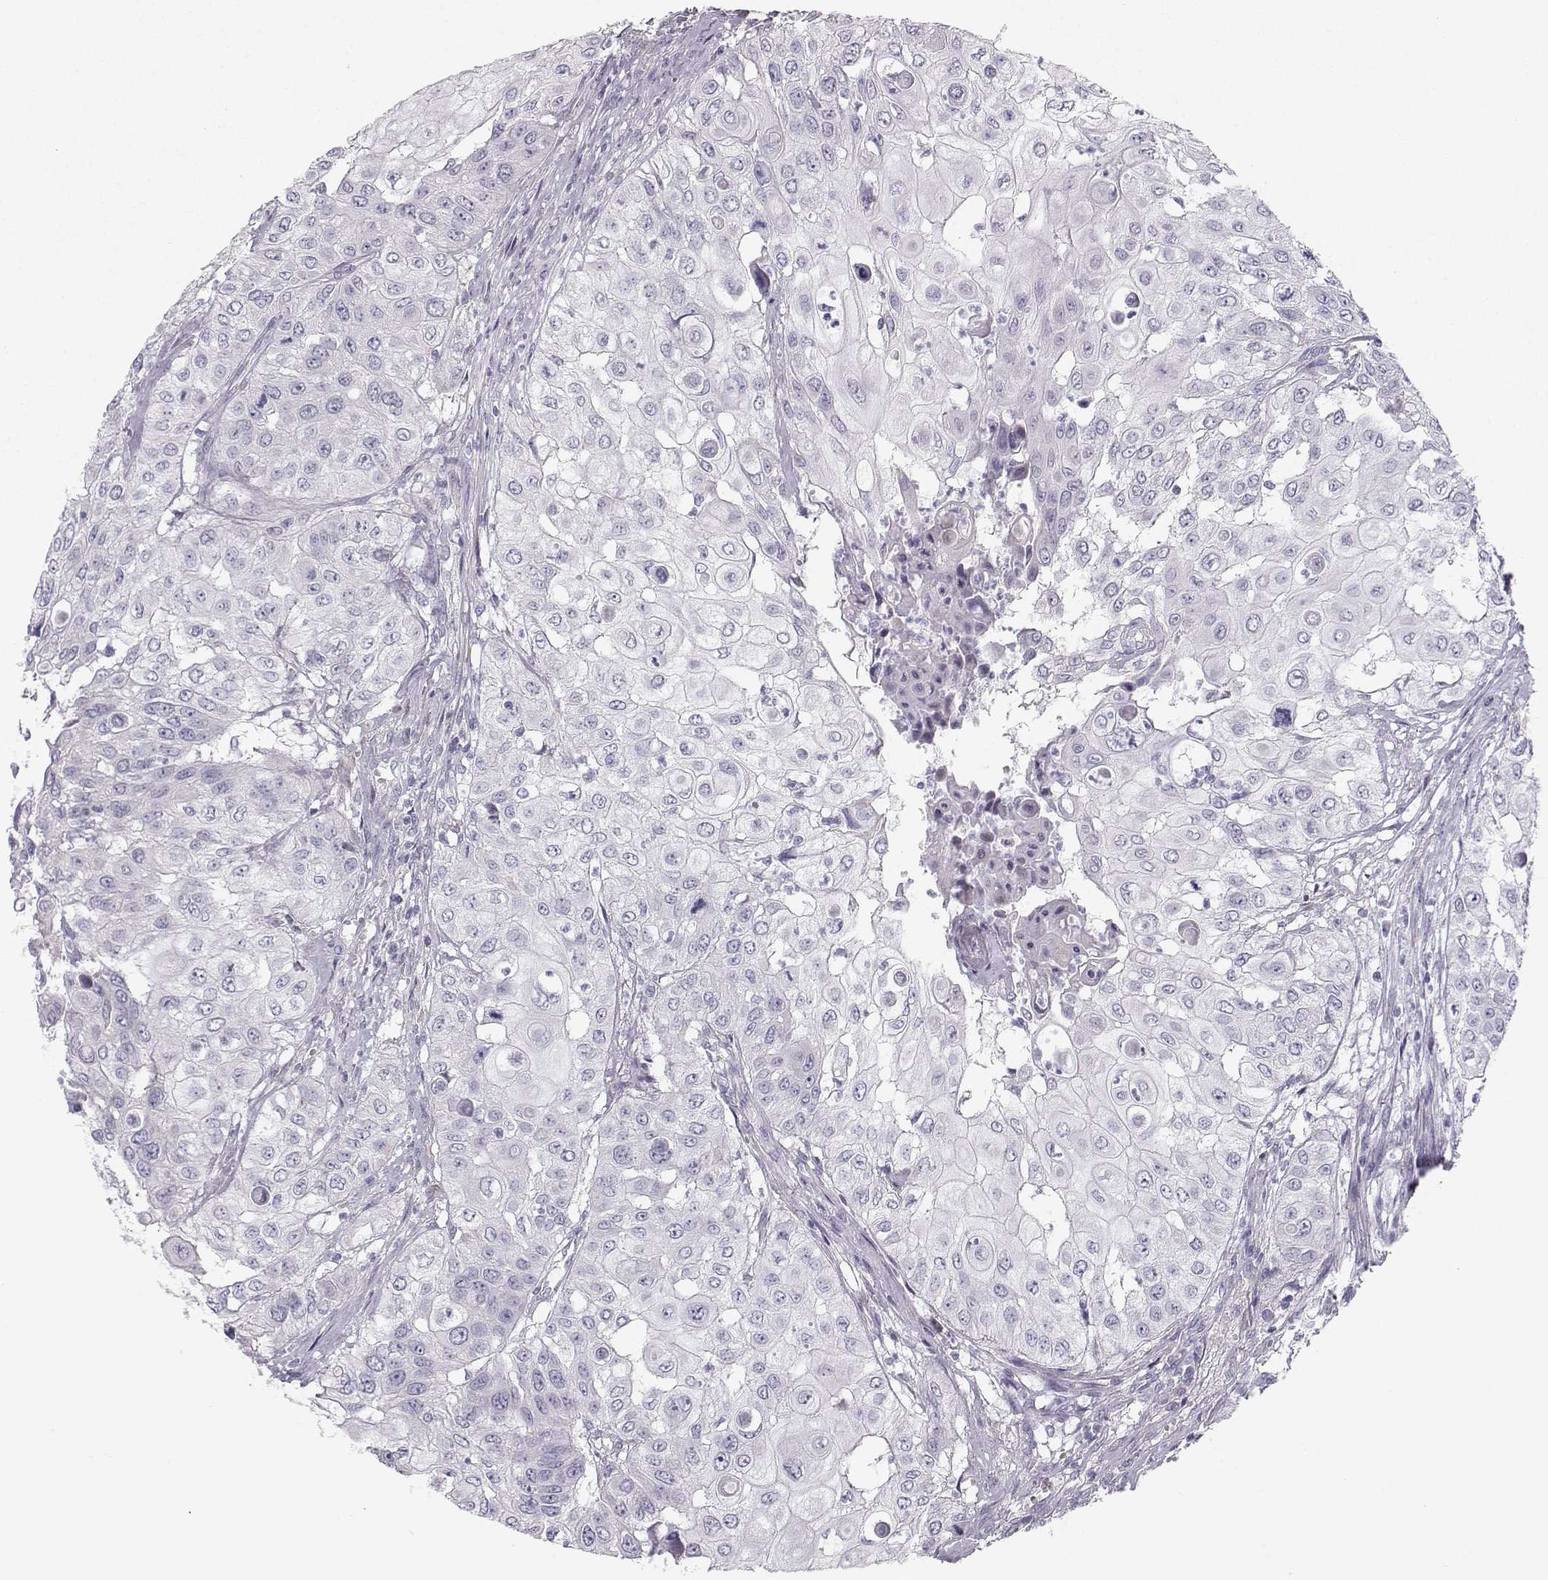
{"staining": {"intensity": "negative", "quantity": "none", "location": "none"}, "tissue": "urothelial cancer", "cell_type": "Tumor cells", "image_type": "cancer", "snomed": [{"axis": "morphology", "description": "Urothelial carcinoma, High grade"}, {"axis": "topography", "description": "Urinary bladder"}], "caption": "Urothelial cancer was stained to show a protein in brown. There is no significant staining in tumor cells.", "gene": "CASR", "patient": {"sex": "female", "age": 79}}